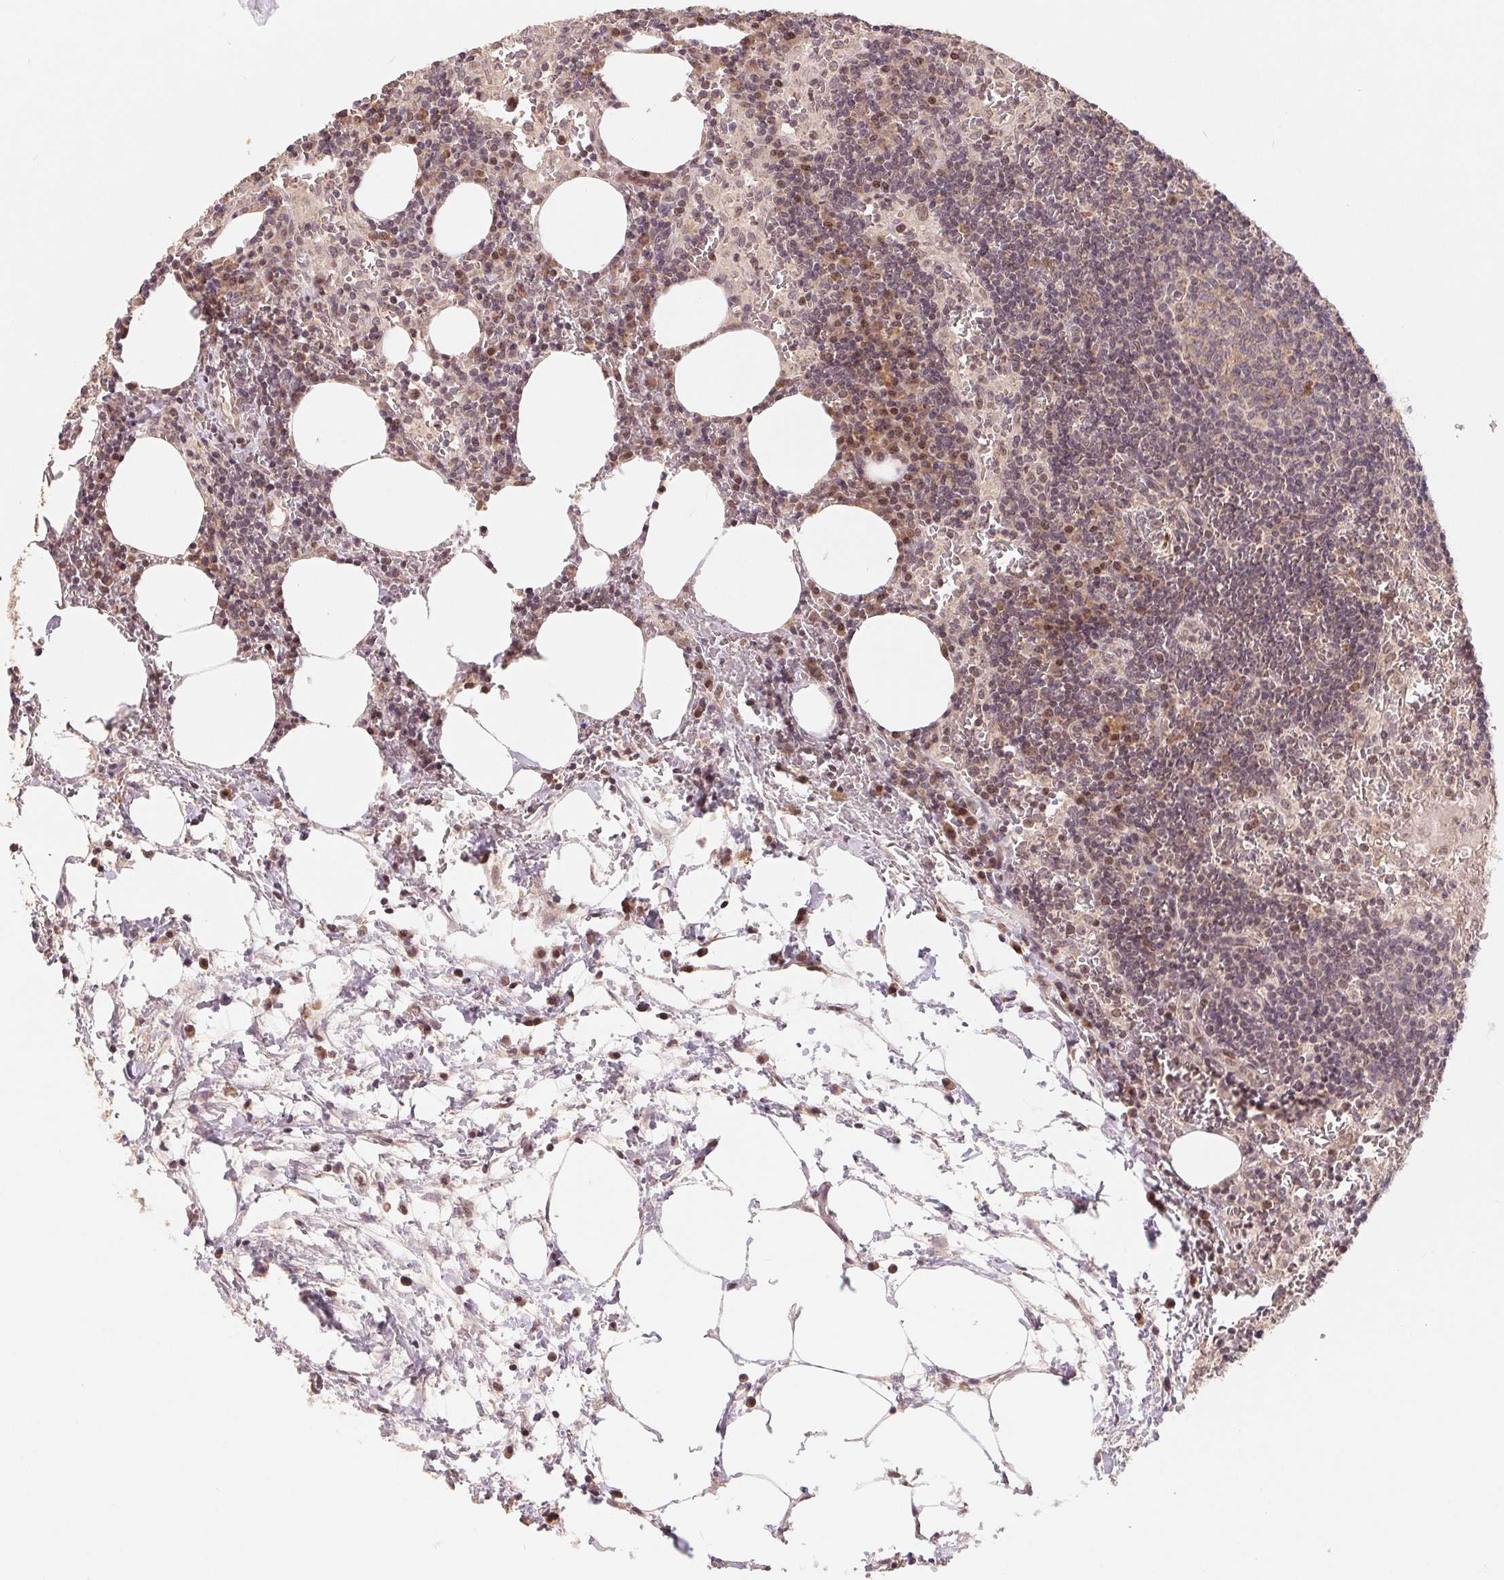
{"staining": {"intensity": "negative", "quantity": "none", "location": "none"}, "tissue": "lymph node", "cell_type": "Germinal center cells", "image_type": "normal", "snomed": [{"axis": "morphology", "description": "Normal tissue, NOS"}, {"axis": "topography", "description": "Lymph node"}], "caption": "Immunohistochemistry (IHC) photomicrograph of normal human lymph node stained for a protein (brown), which demonstrates no expression in germinal center cells. (DAB (3,3'-diaminobenzidine) immunohistochemistry (IHC) with hematoxylin counter stain).", "gene": "HMGN3", "patient": {"sex": "male", "age": 67}}